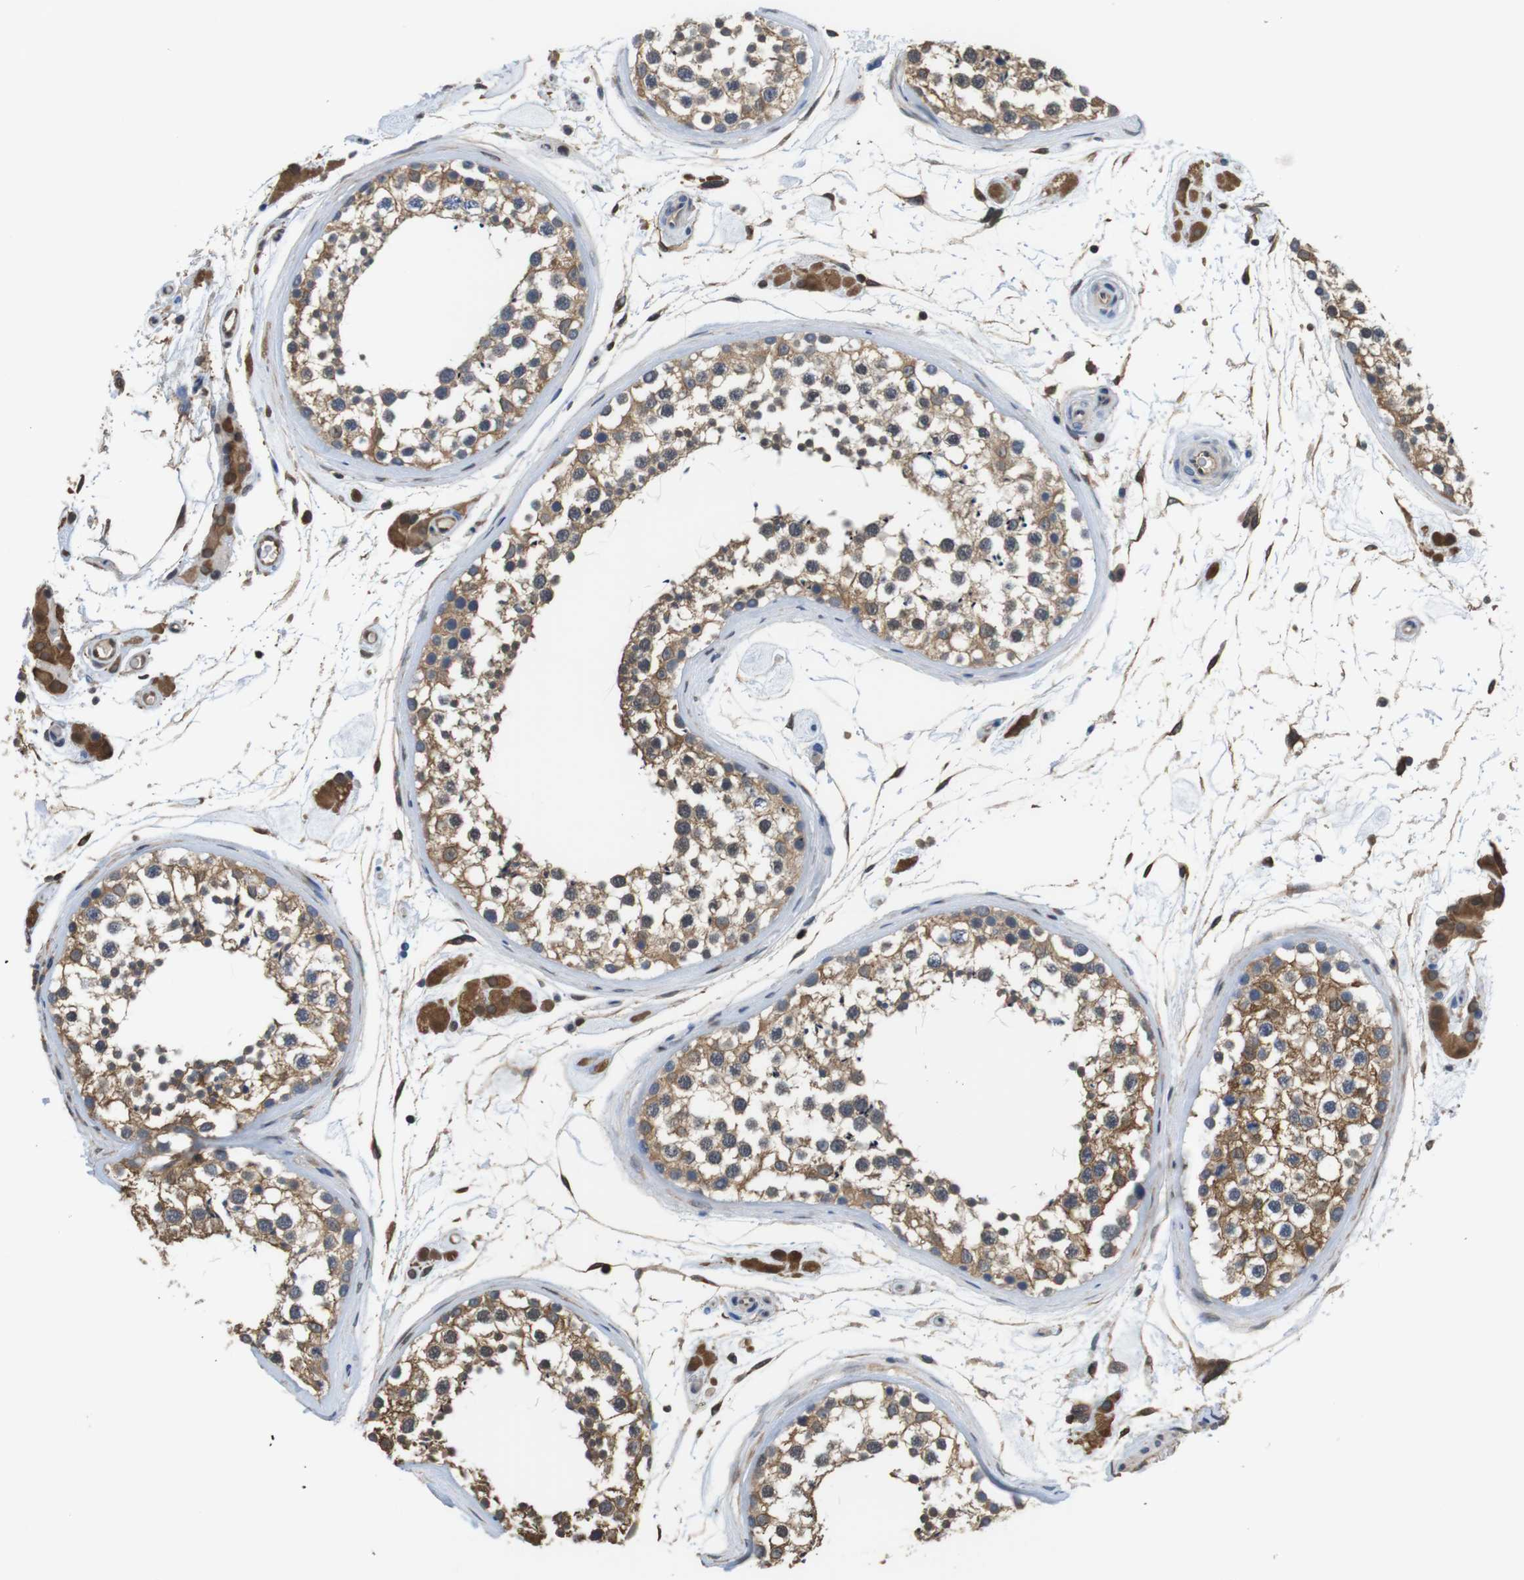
{"staining": {"intensity": "moderate", "quantity": ">75%", "location": "cytoplasmic/membranous,nuclear"}, "tissue": "testis", "cell_type": "Cells in seminiferous ducts", "image_type": "normal", "snomed": [{"axis": "morphology", "description": "Normal tissue, NOS"}, {"axis": "topography", "description": "Testis"}], "caption": "There is medium levels of moderate cytoplasmic/membranous,nuclear positivity in cells in seminiferous ducts of unremarkable testis, as demonstrated by immunohistochemical staining (brown color).", "gene": "LDHA", "patient": {"sex": "male", "age": 46}}